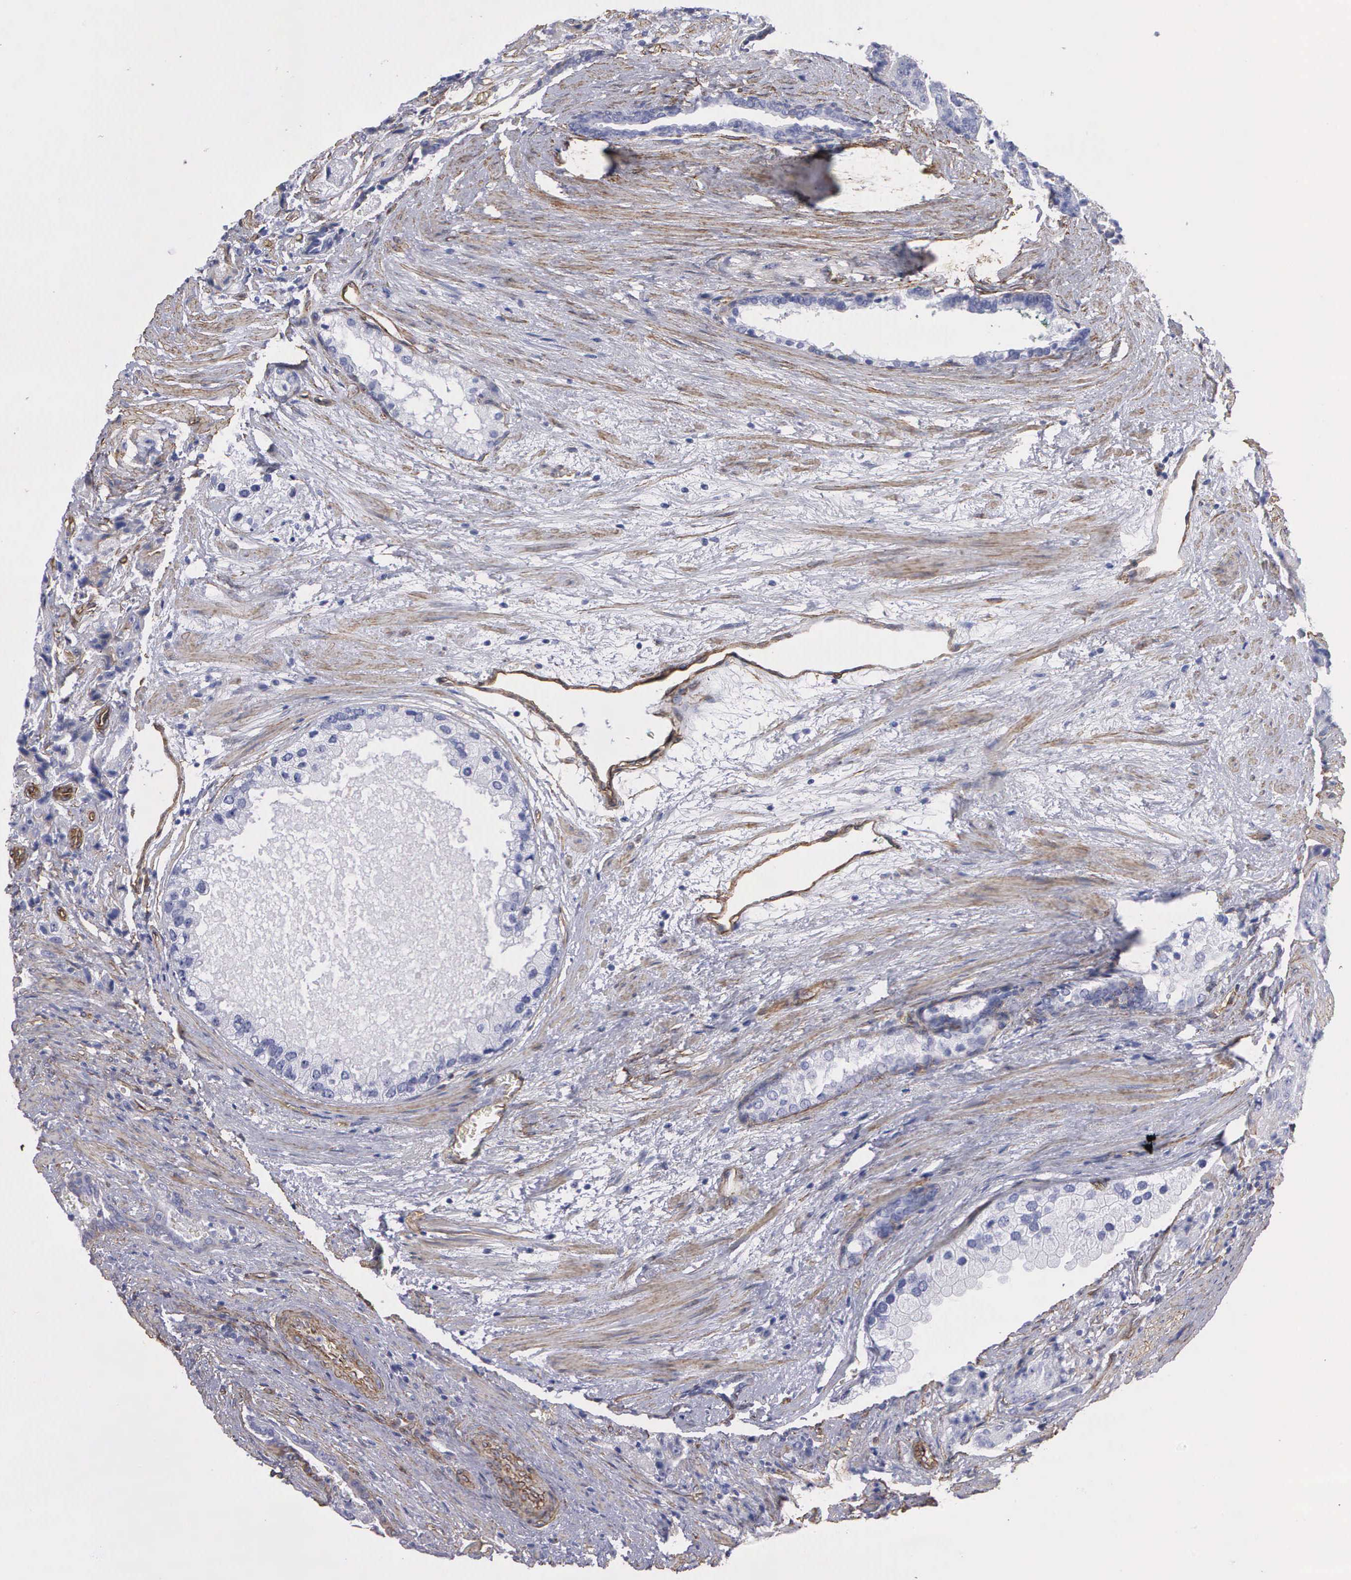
{"staining": {"intensity": "negative", "quantity": "none", "location": "none"}, "tissue": "prostate cancer", "cell_type": "Tumor cells", "image_type": "cancer", "snomed": [{"axis": "morphology", "description": "Adenocarcinoma, Medium grade"}, {"axis": "topography", "description": "Prostate"}], "caption": "An immunohistochemistry (IHC) image of prostate medium-grade adenocarcinoma is shown. There is no staining in tumor cells of prostate medium-grade adenocarcinoma. Brightfield microscopy of IHC stained with DAB (brown) and hematoxylin (blue), captured at high magnification.", "gene": "MAGEB10", "patient": {"sex": "male", "age": 70}}